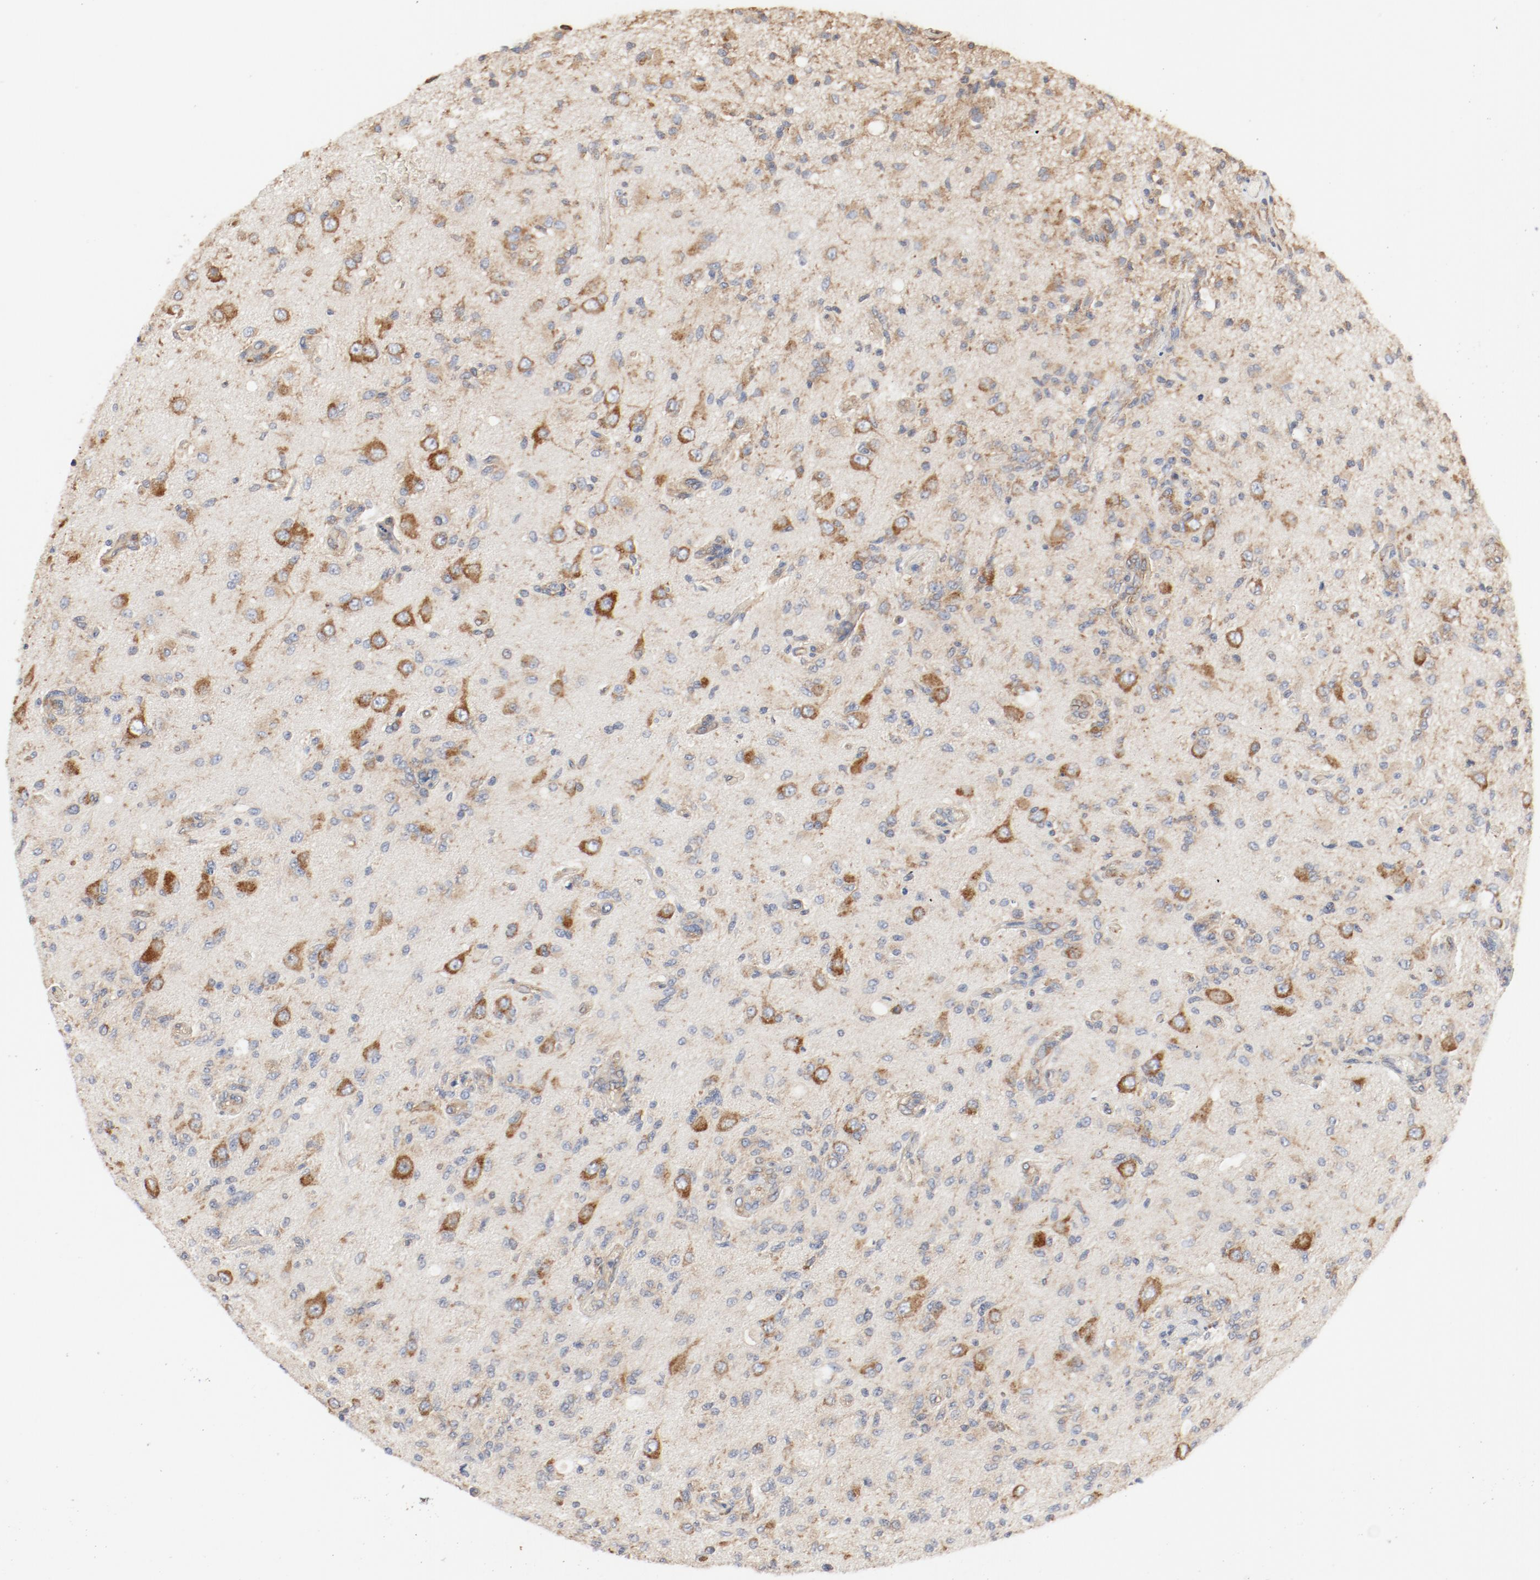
{"staining": {"intensity": "moderate", "quantity": ">75%", "location": "cytoplasmic/membranous"}, "tissue": "glioma", "cell_type": "Tumor cells", "image_type": "cancer", "snomed": [{"axis": "morphology", "description": "Normal tissue, NOS"}, {"axis": "morphology", "description": "Glioma, malignant, High grade"}, {"axis": "topography", "description": "Cerebral cortex"}], "caption": "This is a photomicrograph of IHC staining of glioma, which shows moderate staining in the cytoplasmic/membranous of tumor cells.", "gene": "RPS6", "patient": {"sex": "male", "age": 77}}